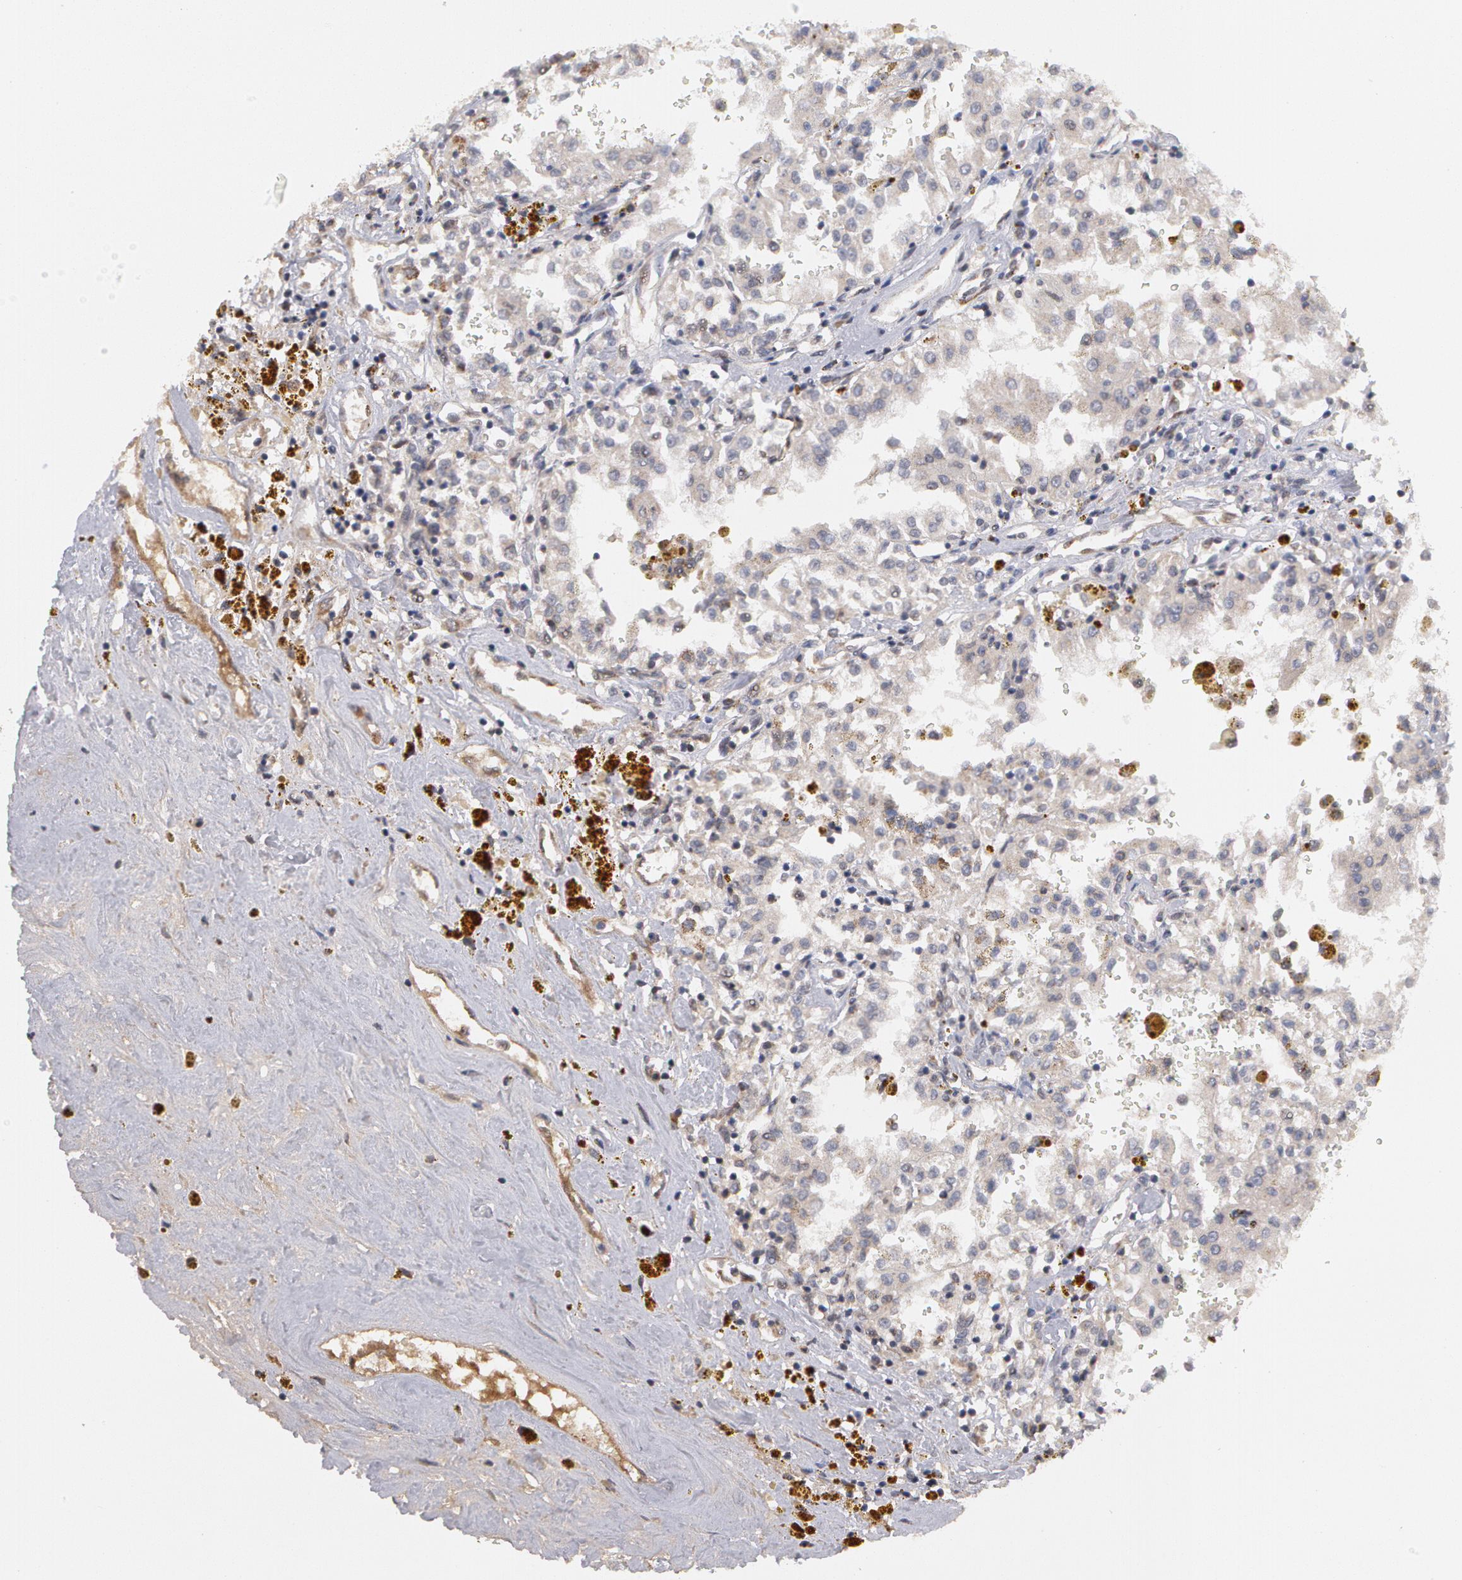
{"staining": {"intensity": "negative", "quantity": "none", "location": "none"}, "tissue": "renal cancer", "cell_type": "Tumor cells", "image_type": "cancer", "snomed": [{"axis": "morphology", "description": "Adenocarcinoma, NOS"}, {"axis": "topography", "description": "Kidney"}], "caption": "This is an immunohistochemistry photomicrograph of renal adenocarcinoma. There is no staining in tumor cells.", "gene": "STX5", "patient": {"sex": "male", "age": 78}}